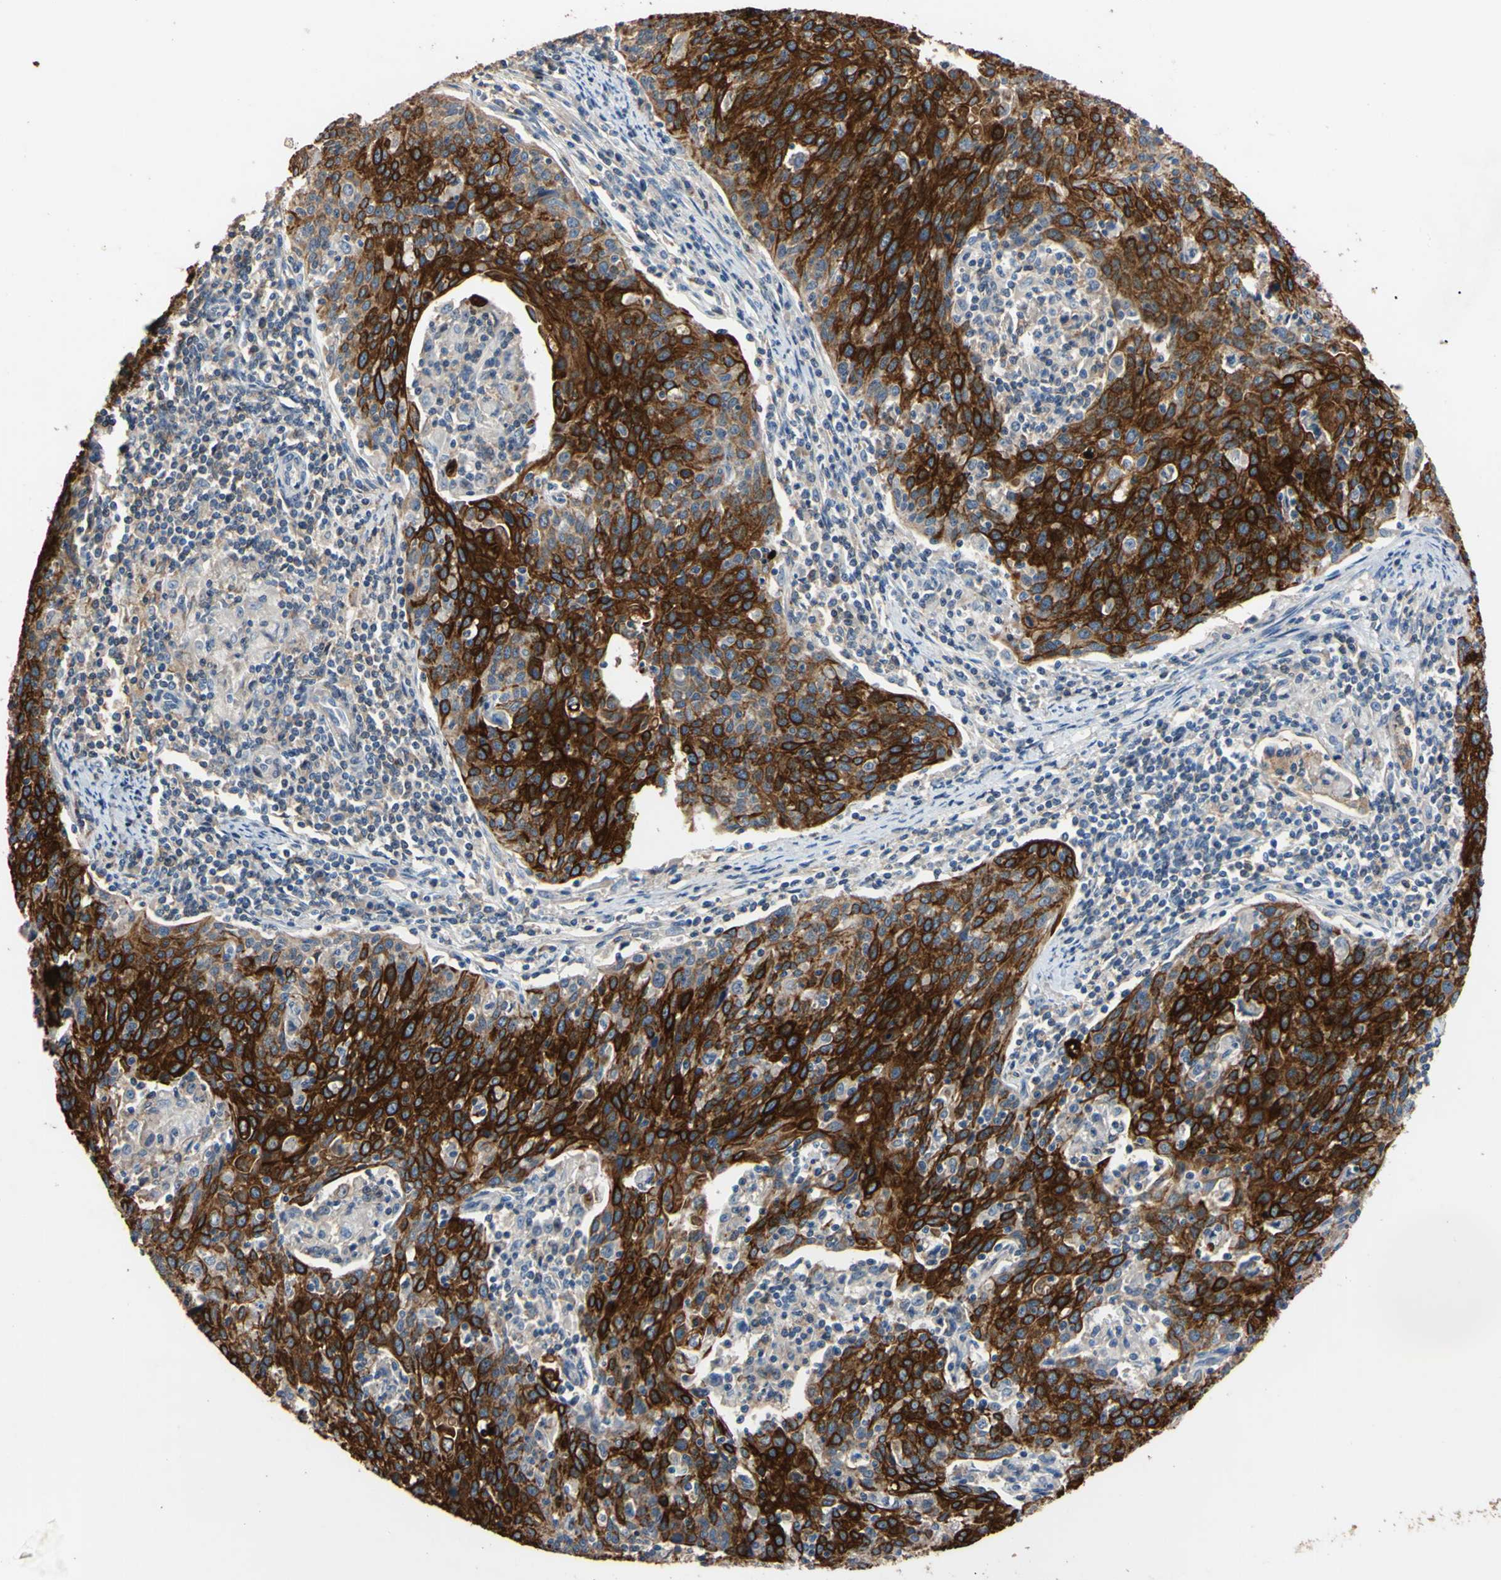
{"staining": {"intensity": "strong", "quantity": ">75%", "location": "cytoplasmic/membranous"}, "tissue": "cervical cancer", "cell_type": "Tumor cells", "image_type": "cancer", "snomed": [{"axis": "morphology", "description": "Squamous cell carcinoma, NOS"}, {"axis": "topography", "description": "Cervix"}], "caption": "Cervical squamous cell carcinoma stained with immunohistochemistry reveals strong cytoplasmic/membranous staining in about >75% of tumor cells. (Stains: DAB (3,3'-diaminobenzidine) in brown, nuclei in blue, Microscopy: brightfield microscopy at high magnification).", "gene": "PNKD", "patient": {"sex": "female", "age": 38}}